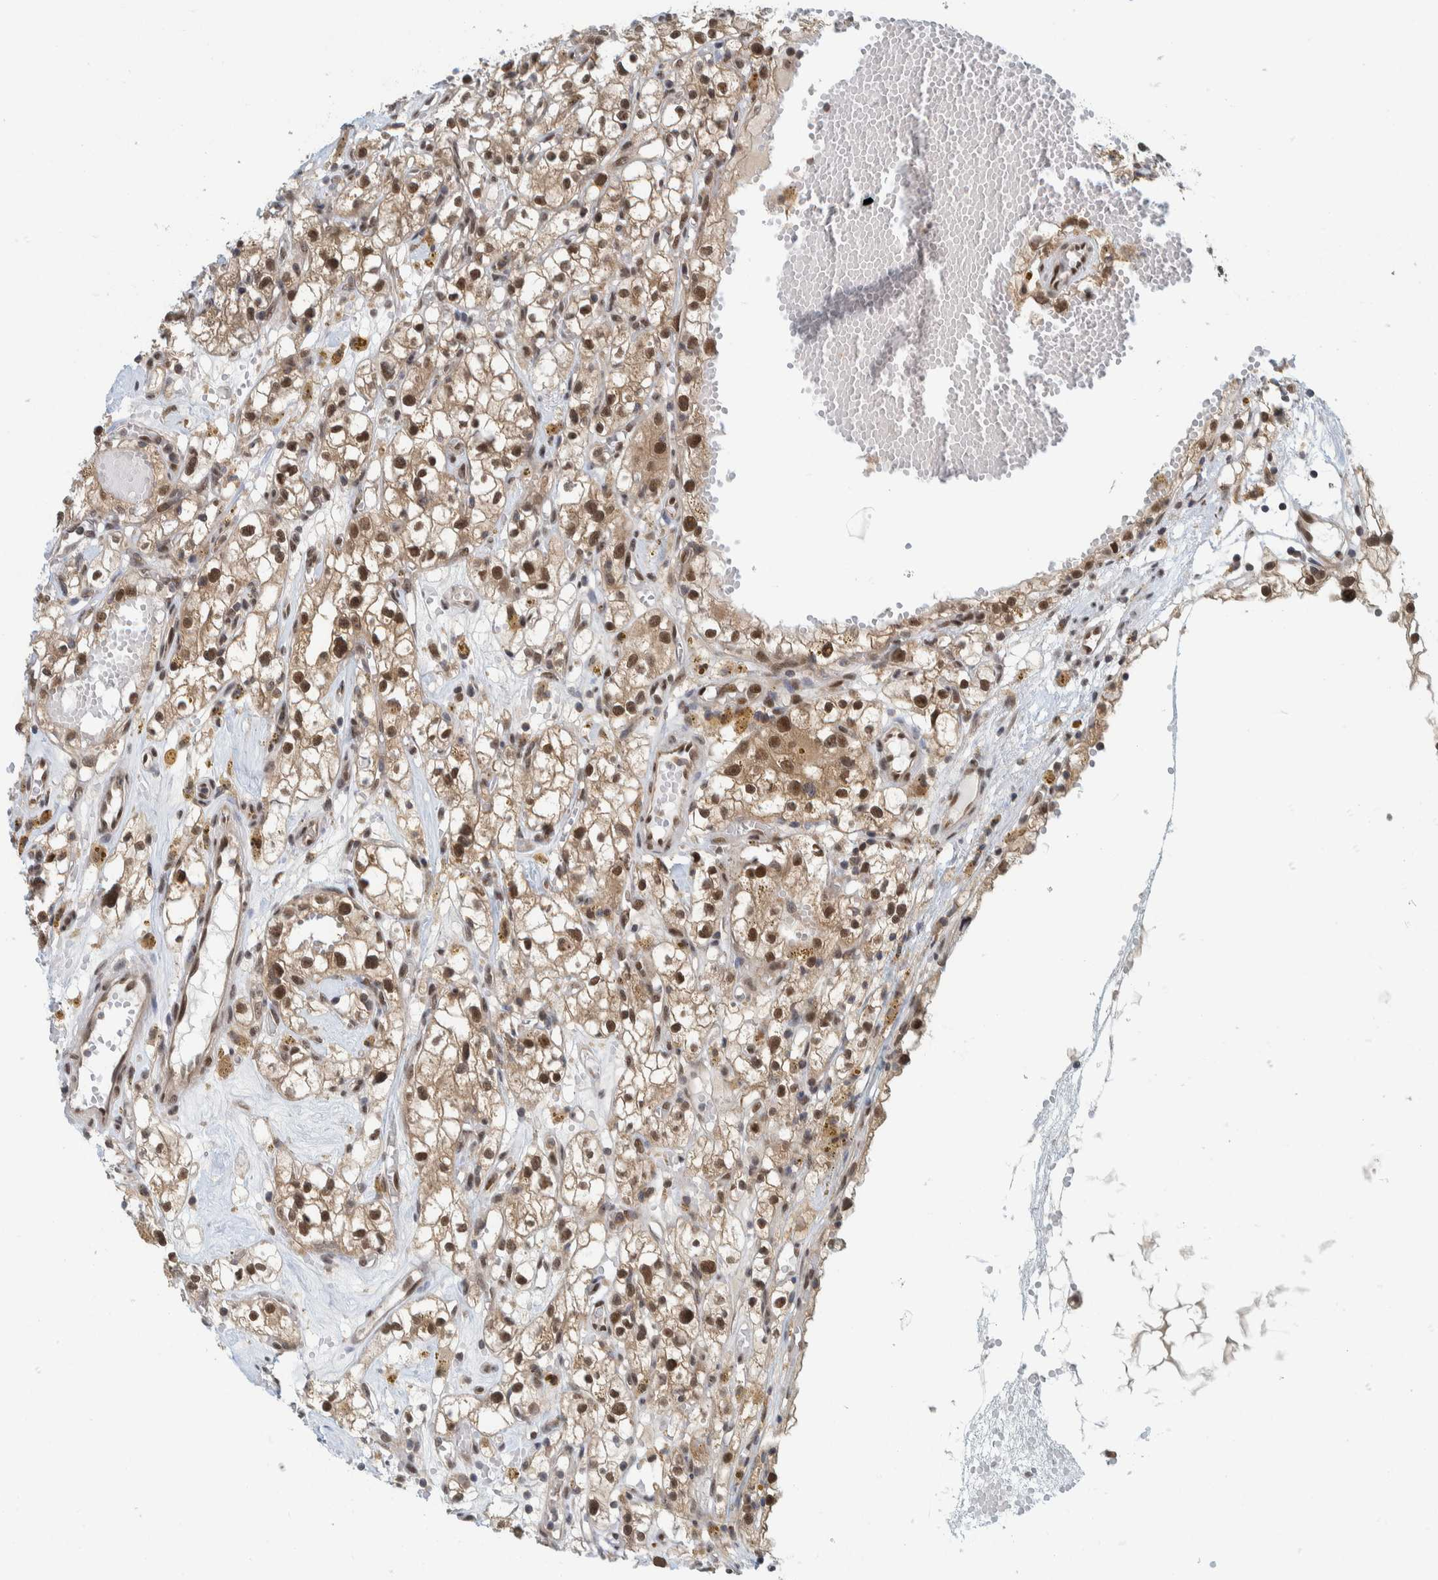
{"staining": {"intensity": "strong", "quantity": ">75%", "location": "nuclear"}, "tissue": "renal cancer", "cell_type": "Tumor cells", "image_type": "cancer", "snomed": [{"axis": "morphology", "description": "Adenocarcinoma, NOS"}, {"axis": "topography", "description": "Kidney"}], "caption": "Immunohistochemistry (IHC) of renal cancer (adenocarcinoma) demonstrates high levels of strong nuclear staining in approximately >75% of tumor cells. (brown staining indicates protein expression, while blue staining denotes nuclei).", "gene": "COPS3", "patient": {"sex": "male", "age": 56}}